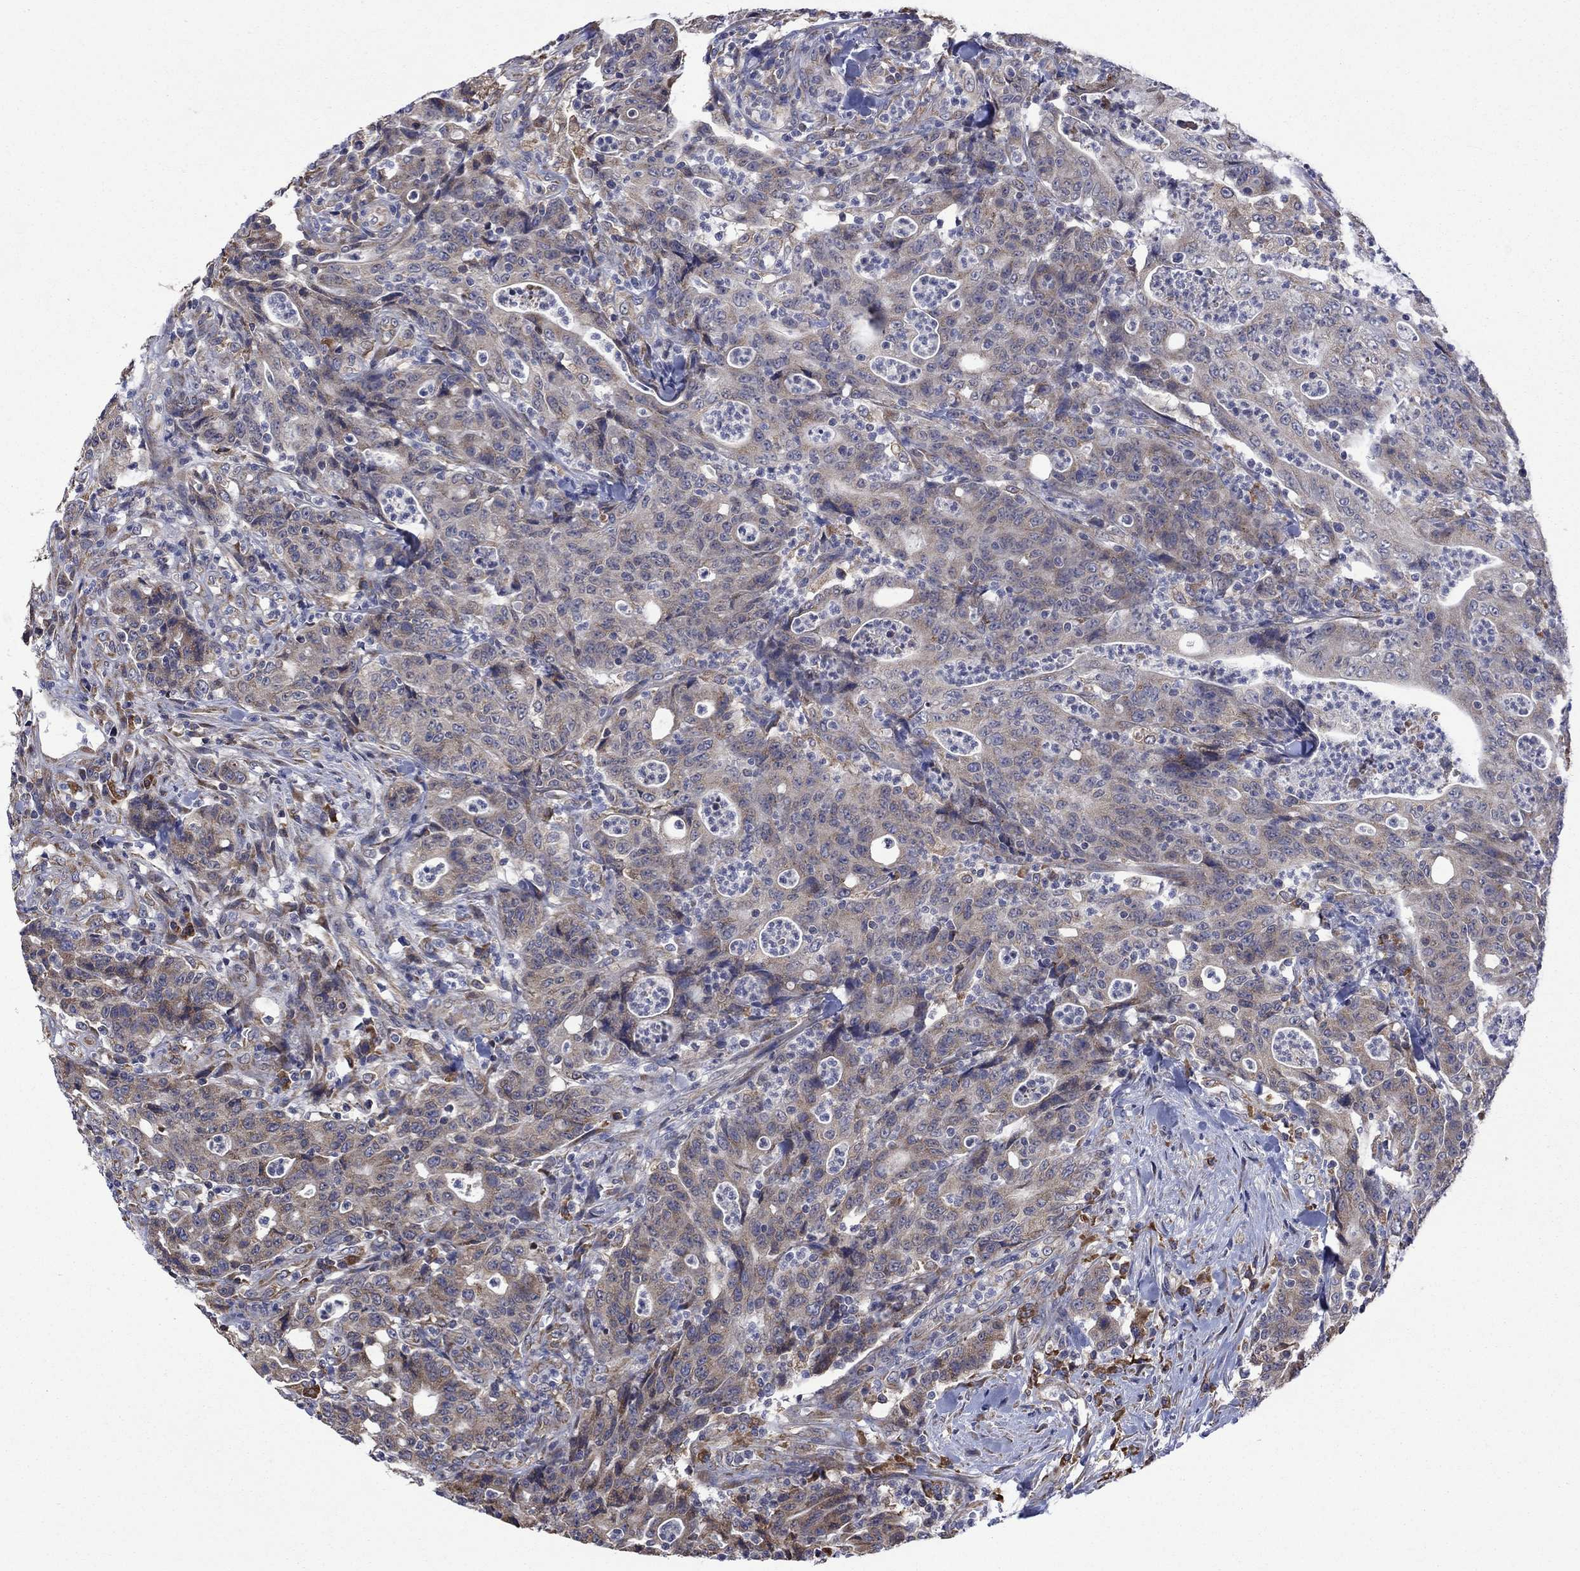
{"staining": {"intensity": "negative", "quantity": "none", "location": "none"}, "tissue": "colorectal cancer", "cell_type": "Tumor cells", "image_type": "cancer", "snomed": [{"axis": "morphology", "description": "Adenocarcinoma, NOS"}, {"axis": "topography", "description": "Colon"}], "caption": "Immunohistochemistry histopathology image of colorectal cancer (adenocarcinoma) stained for a protein (brown), which shows no positivity in tumor cells.", "gene": "FURIN", "patient": {"sex": "male", "age": 70}}